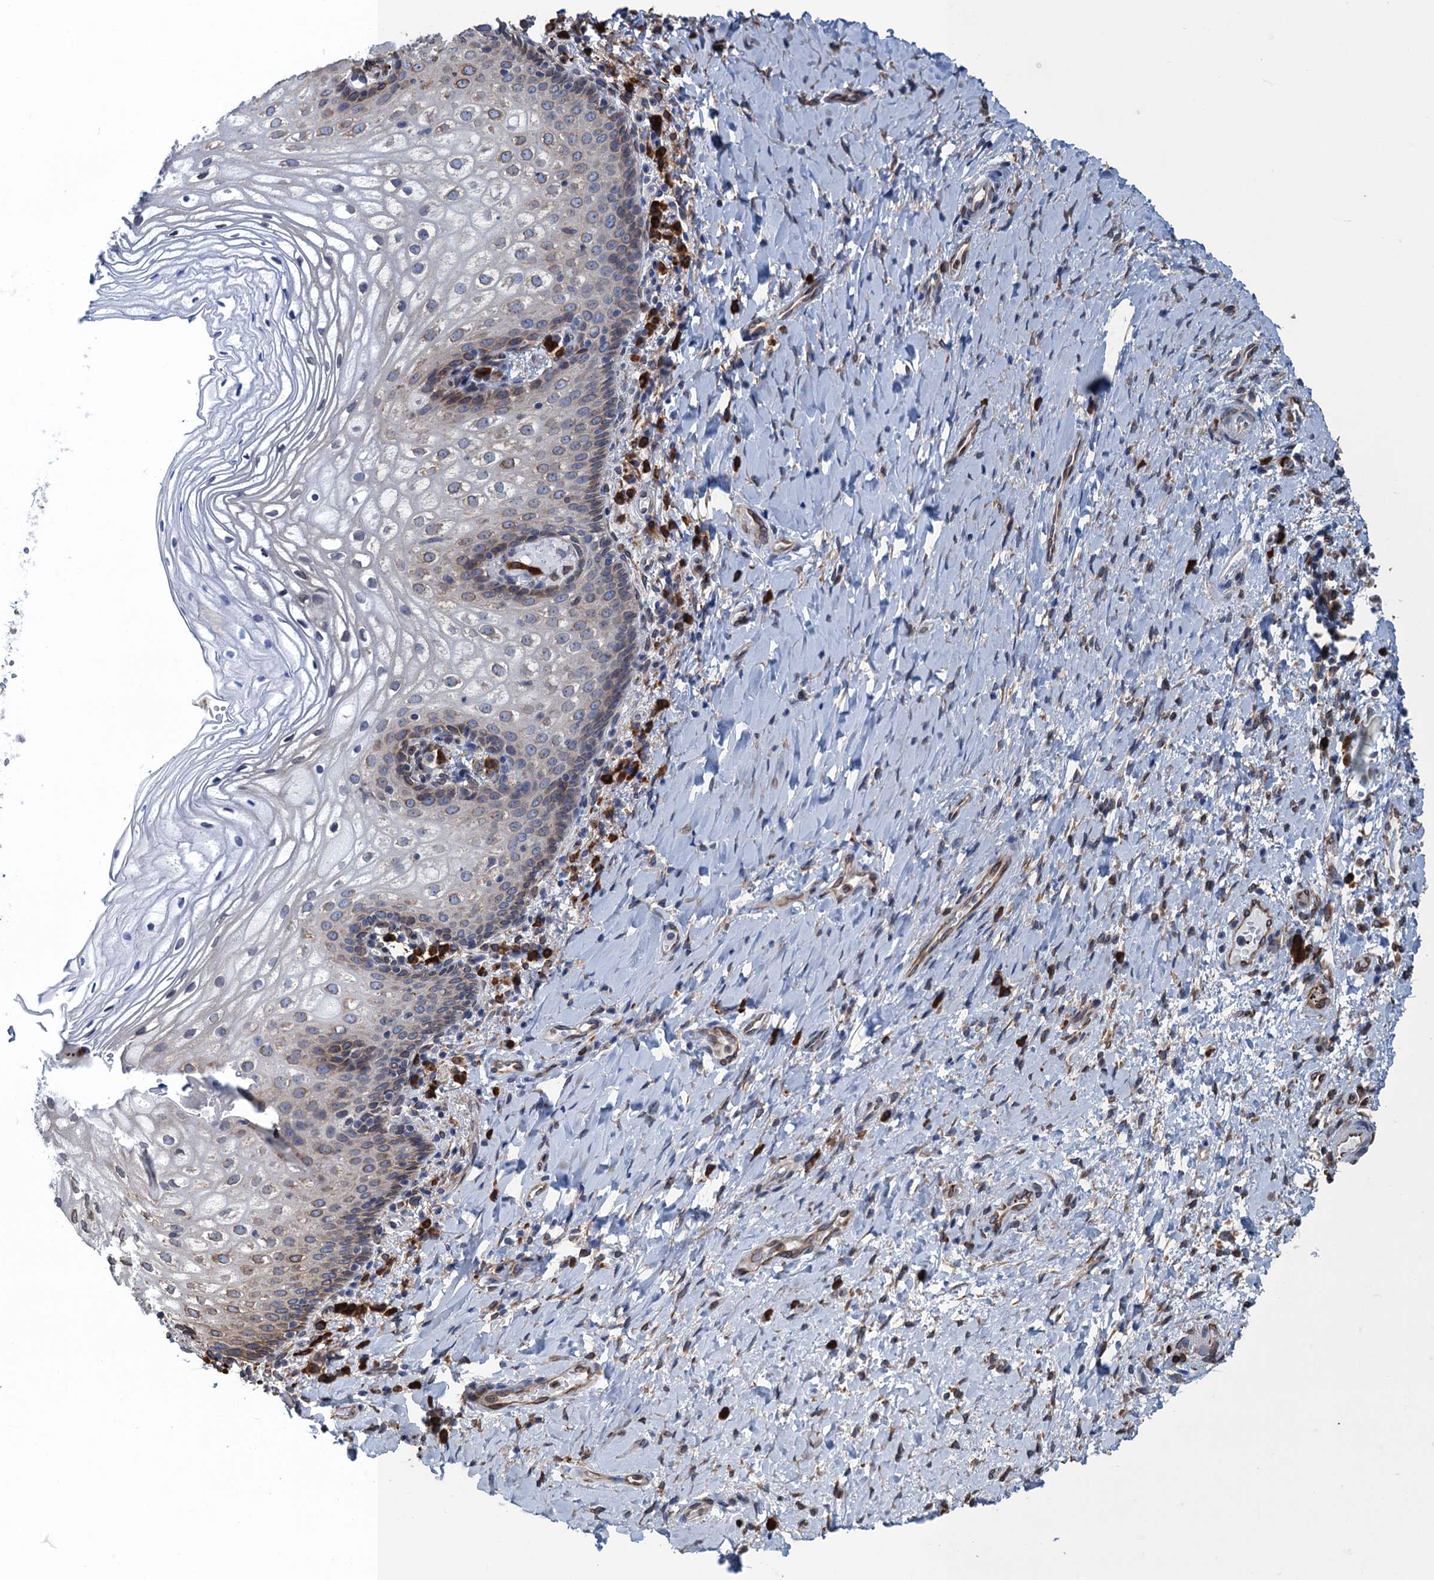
{"staining": {"intensity": "weak", "quantity": "<25%", "location": "cytoplasmic/membranous"}, "tissue": "vagina", "cell_type": "Squamous epithelial cells", "image_type": "normal", "snomed": [{"axis": "morphology", "description": "Normal tissue, NOS"}, {"axis": "topography", "description": "Vagina"}], "caption": "DAB (3,3'-diaminobenzidine) immunohistochemical staining of normal human vagina demonstrates no significant staining in squamous epithelial cells.", "gene": "TMEM205", "patient": {"sex": "female", "age": 60}}